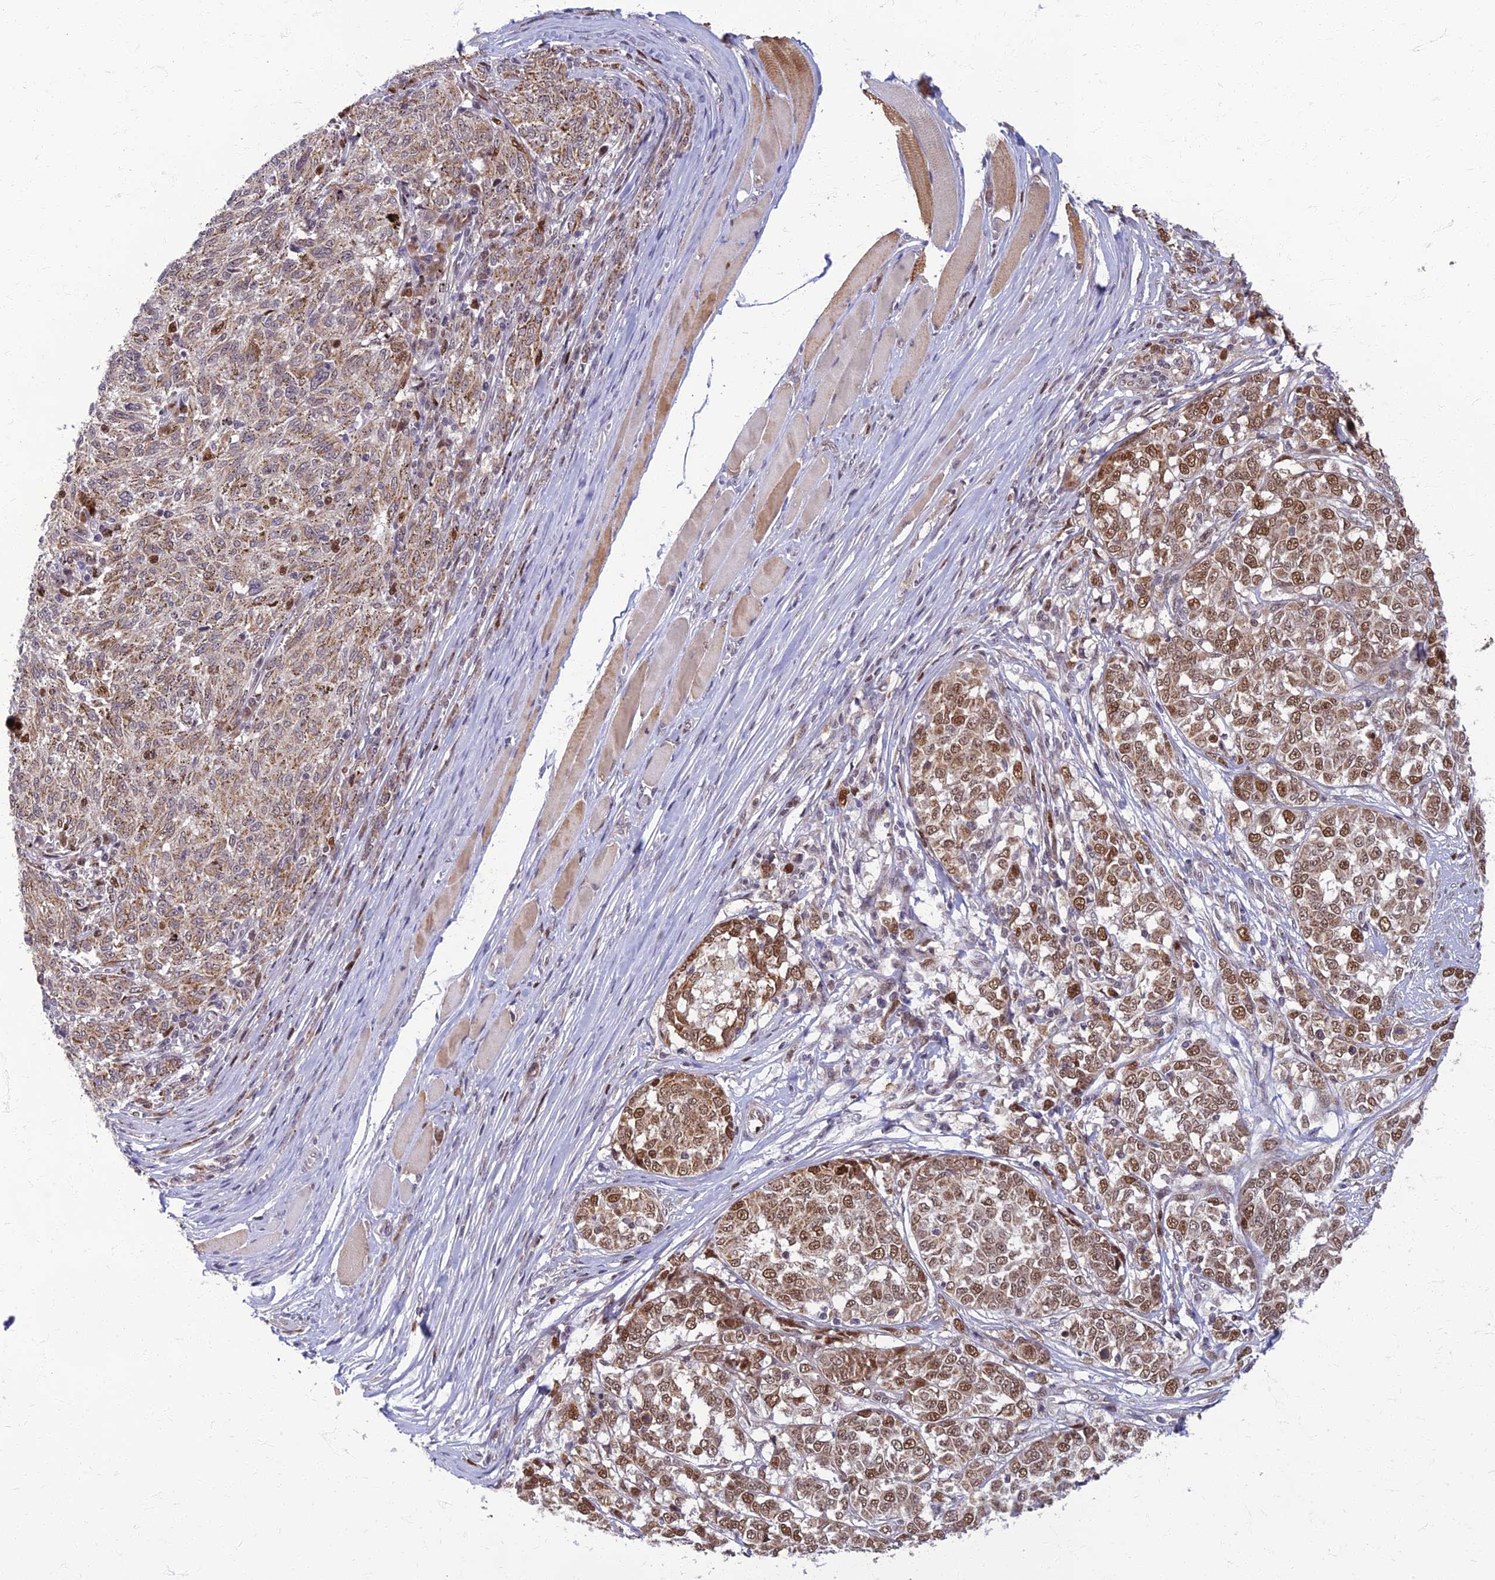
{"staining": {"intensity": "moderate", "quantity": ">75%", "location": "nuclear"}, "tissue": "melanoma", "cell_type": "Tumor cells", "image_type": "cancer", "snomed": [{"axis": "morphology", "description": "Malignant melanoma, NOS"}, {"axis": "topography", "description": "Skin"}], "caption": "Melanoma stained with DAB IHC exhibits medium levels of moderate nuclear staining in about >75% of tumor cells. Nuclei are stained in blue.", "gene": "EARS2", "patient": {"sex": "female", "age": 72}}